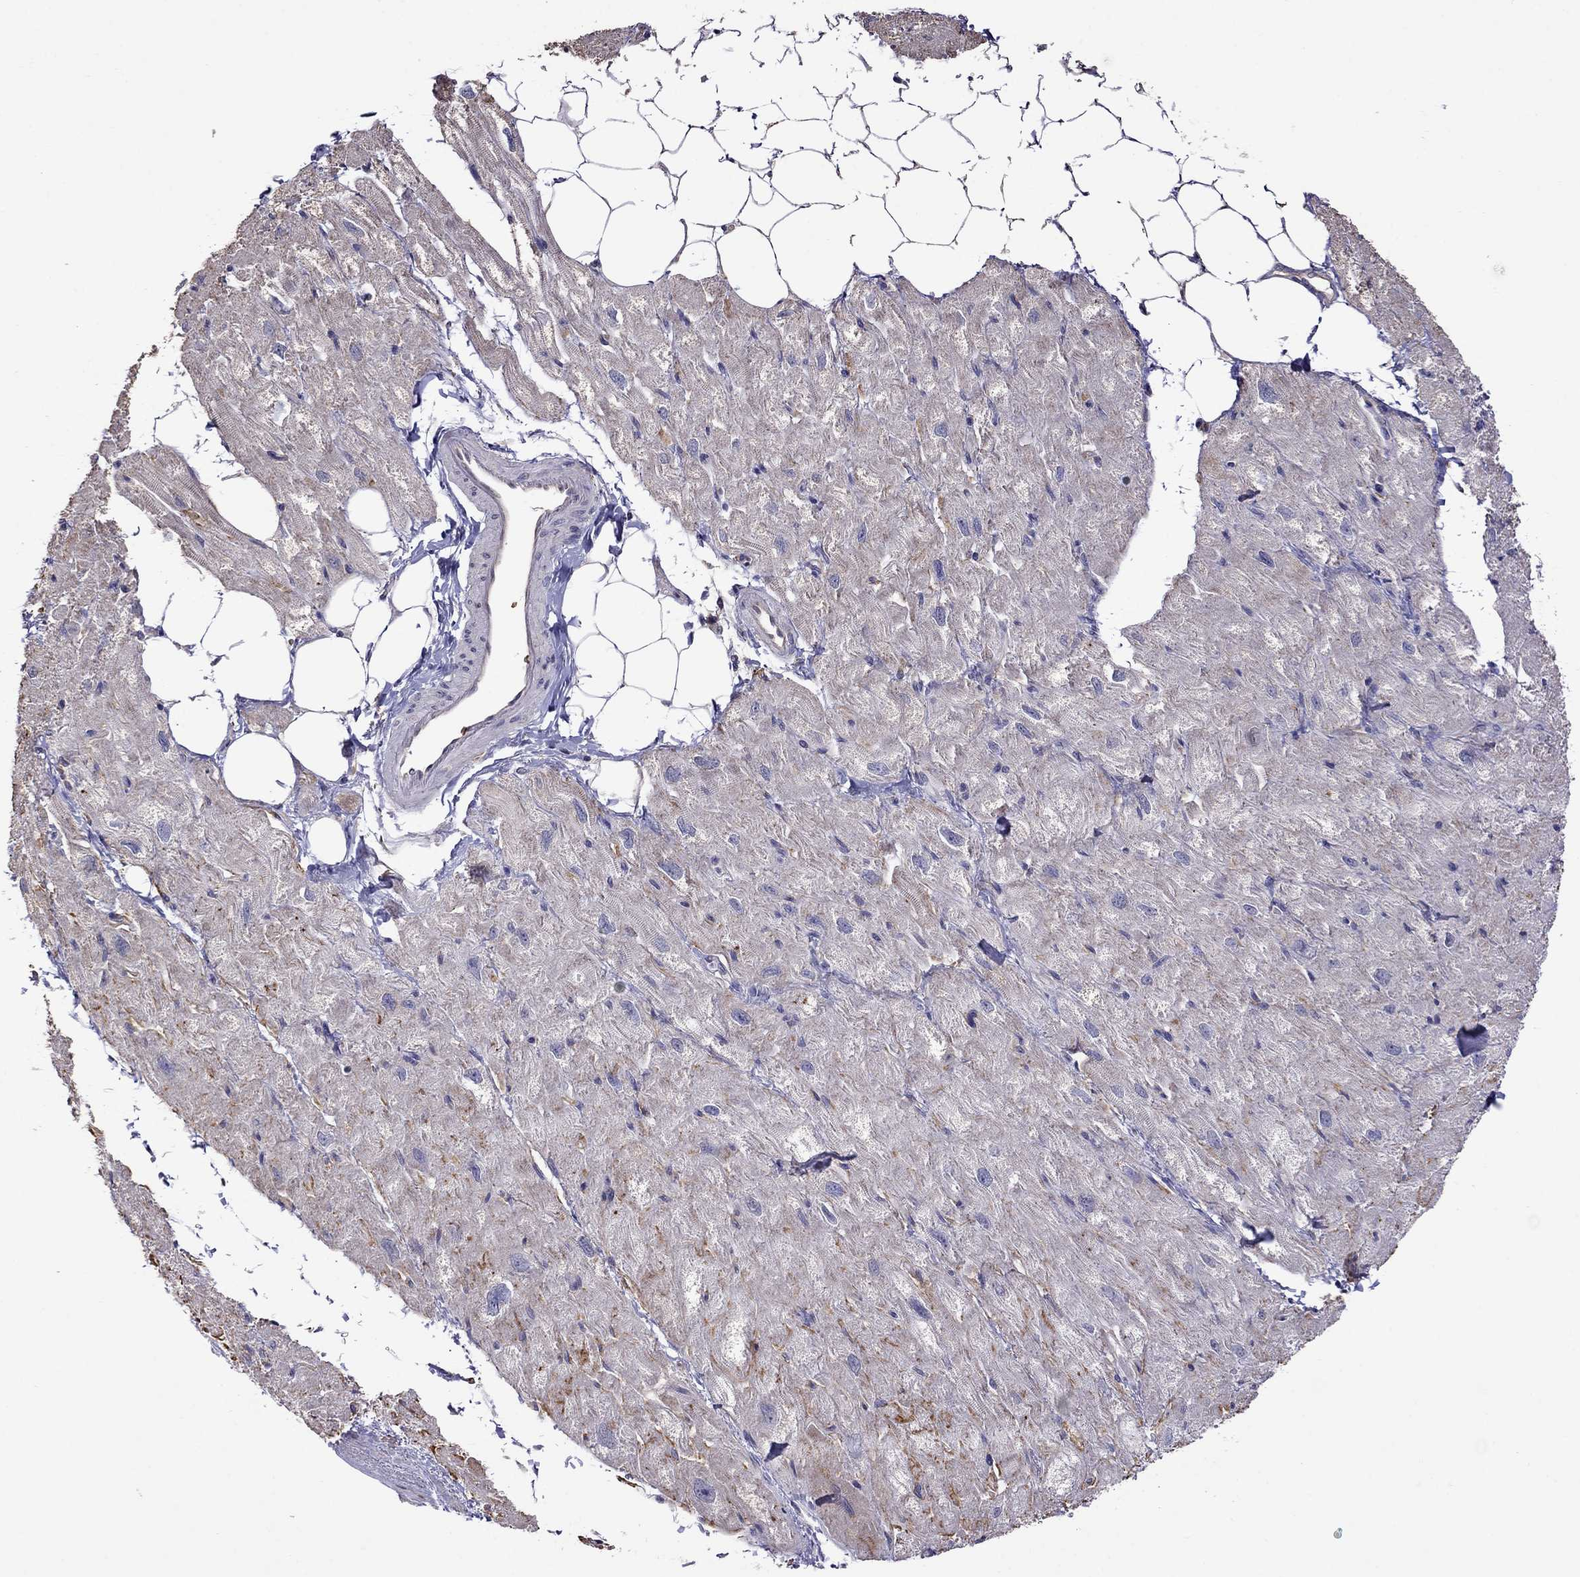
{"staining": {"intensity": "moderate", "quantity": "25%-75%", "location": "cytoplasmic/membranous"}, "tissue": "heart muscle", "cell_type": "Cardiomyocytes", "image_type": "normal", "snomed": [{"axis": "morphology", "description": "Normal tissue, NOS"}, {"axis": "topography", "description": "Heart"}], "caption": "High-magnification brightfield microscopy of normal heart muscle stained with DAB (3,3'-diaminobenzidine) (brown) and counterstained with hematoxylin (blue). cardiomyocytes exhibit moderate cytoplasmic/membranous positivity is seen in about25%-75% of cells. Nuclei are stained in blue.", "gene": "ADAM28", "patient": {"sex": "male", "age": 66}}